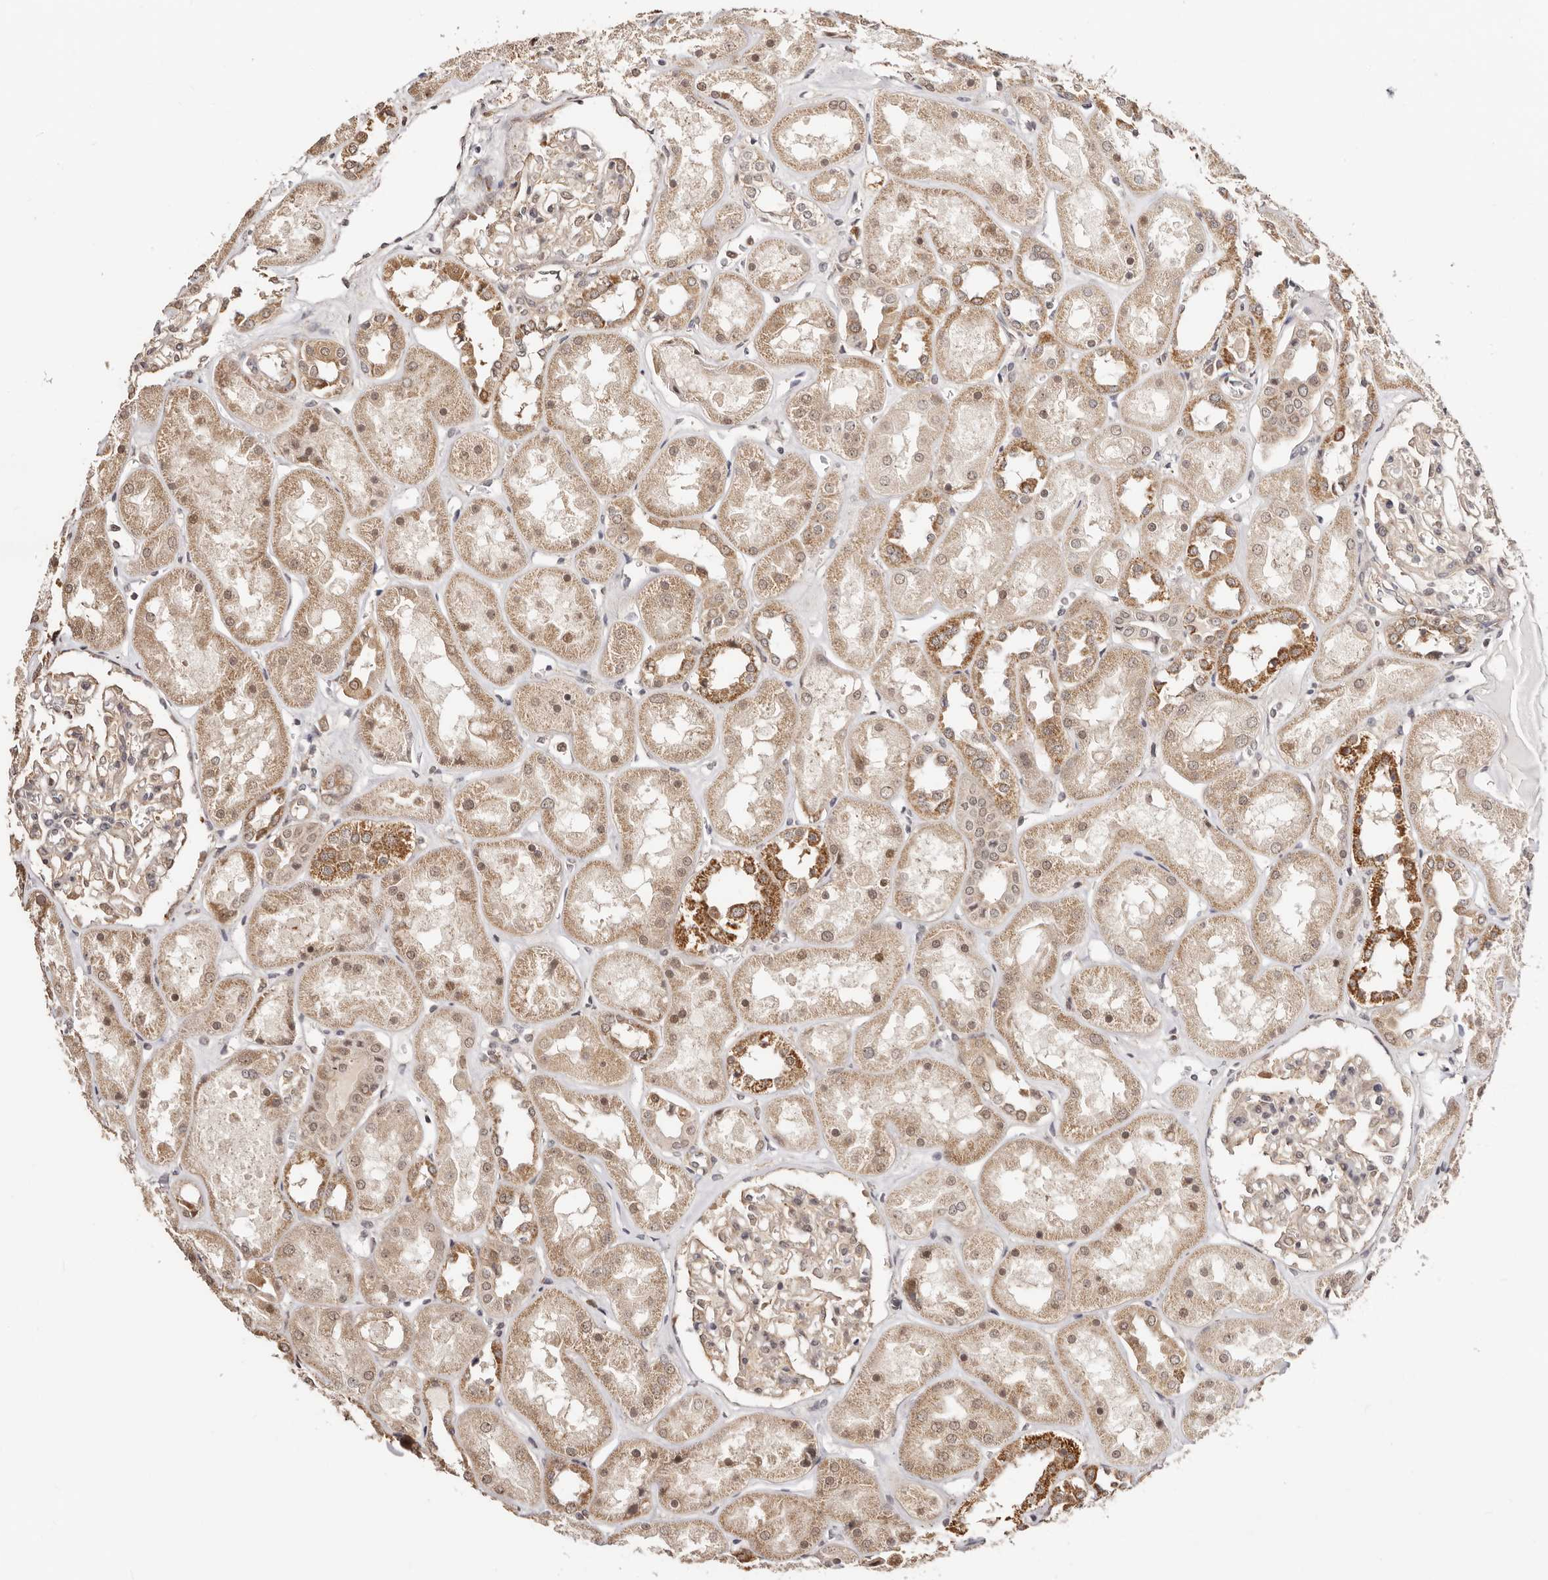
{"staining": {"intensity": "weak", "quantity": "25%-75%", "location": "cytoplasmic/membranous,nuclear"}, "tissue": "kidney", "cell_type": "Cells in glomeruli", "image_type": "normal", "snomed": [{"axis": "morphology", "description": "Normal tissue, NOS"}, {"axis": "topography", "description": "Kidney"}], "caption": "This is a micrograph of IHC staining of benign kidney, which shows weak expression in the cytoplasmic/membranous,nuclear of cells in glomeruli.", "gene": "CTNNBL1", "patient": {"sex": "male", "age": 70}}